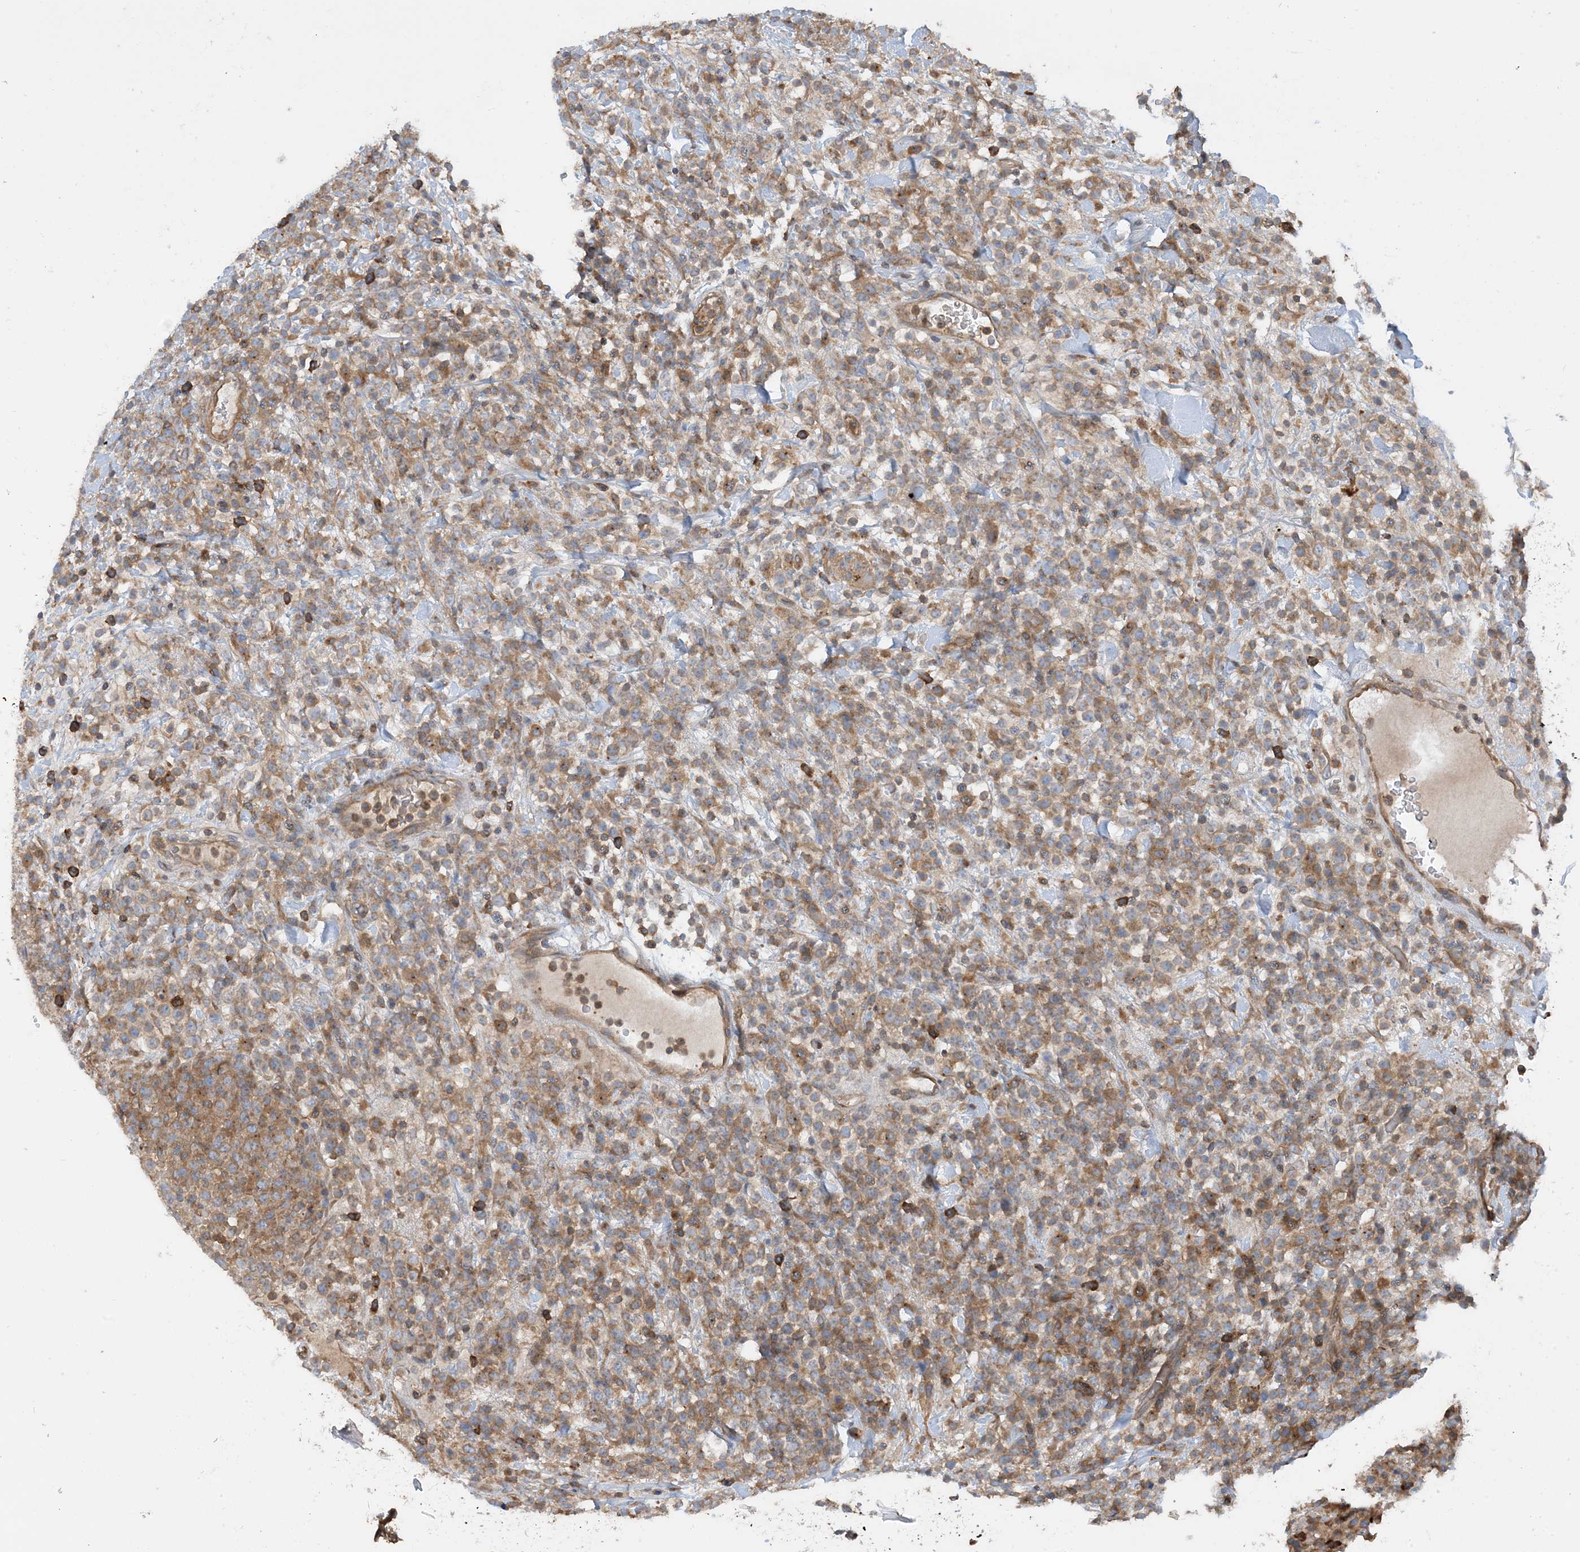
{"staining": {"intensity": "moderate", "quantity": ">75%", "location": "cytoplasmic/membranous"}, "tissue": "lymphoma", "cell_type": "Tumor cells", "image_type": "cancer", "snomed": [{"axis": "morphology", "description": "Malignant lymphoma, non-Hodgkin's type, High grade"}, {"axis": "topography", "description": "Colon"}], "caption": "Moderate cytoplasmic/membranous staining is present in about >75% of tumor cells in high-grade malignant lymphoma, non-Hodgkin's type. The staining is performed using DAB (3,3'-diaminobenzidine) brown chromogen to label protein expression. The nuclei are counter-stained blue using hematoxylin.", "gene": "SFMBT2", "patient": {"sex": "female", "age": 53}}